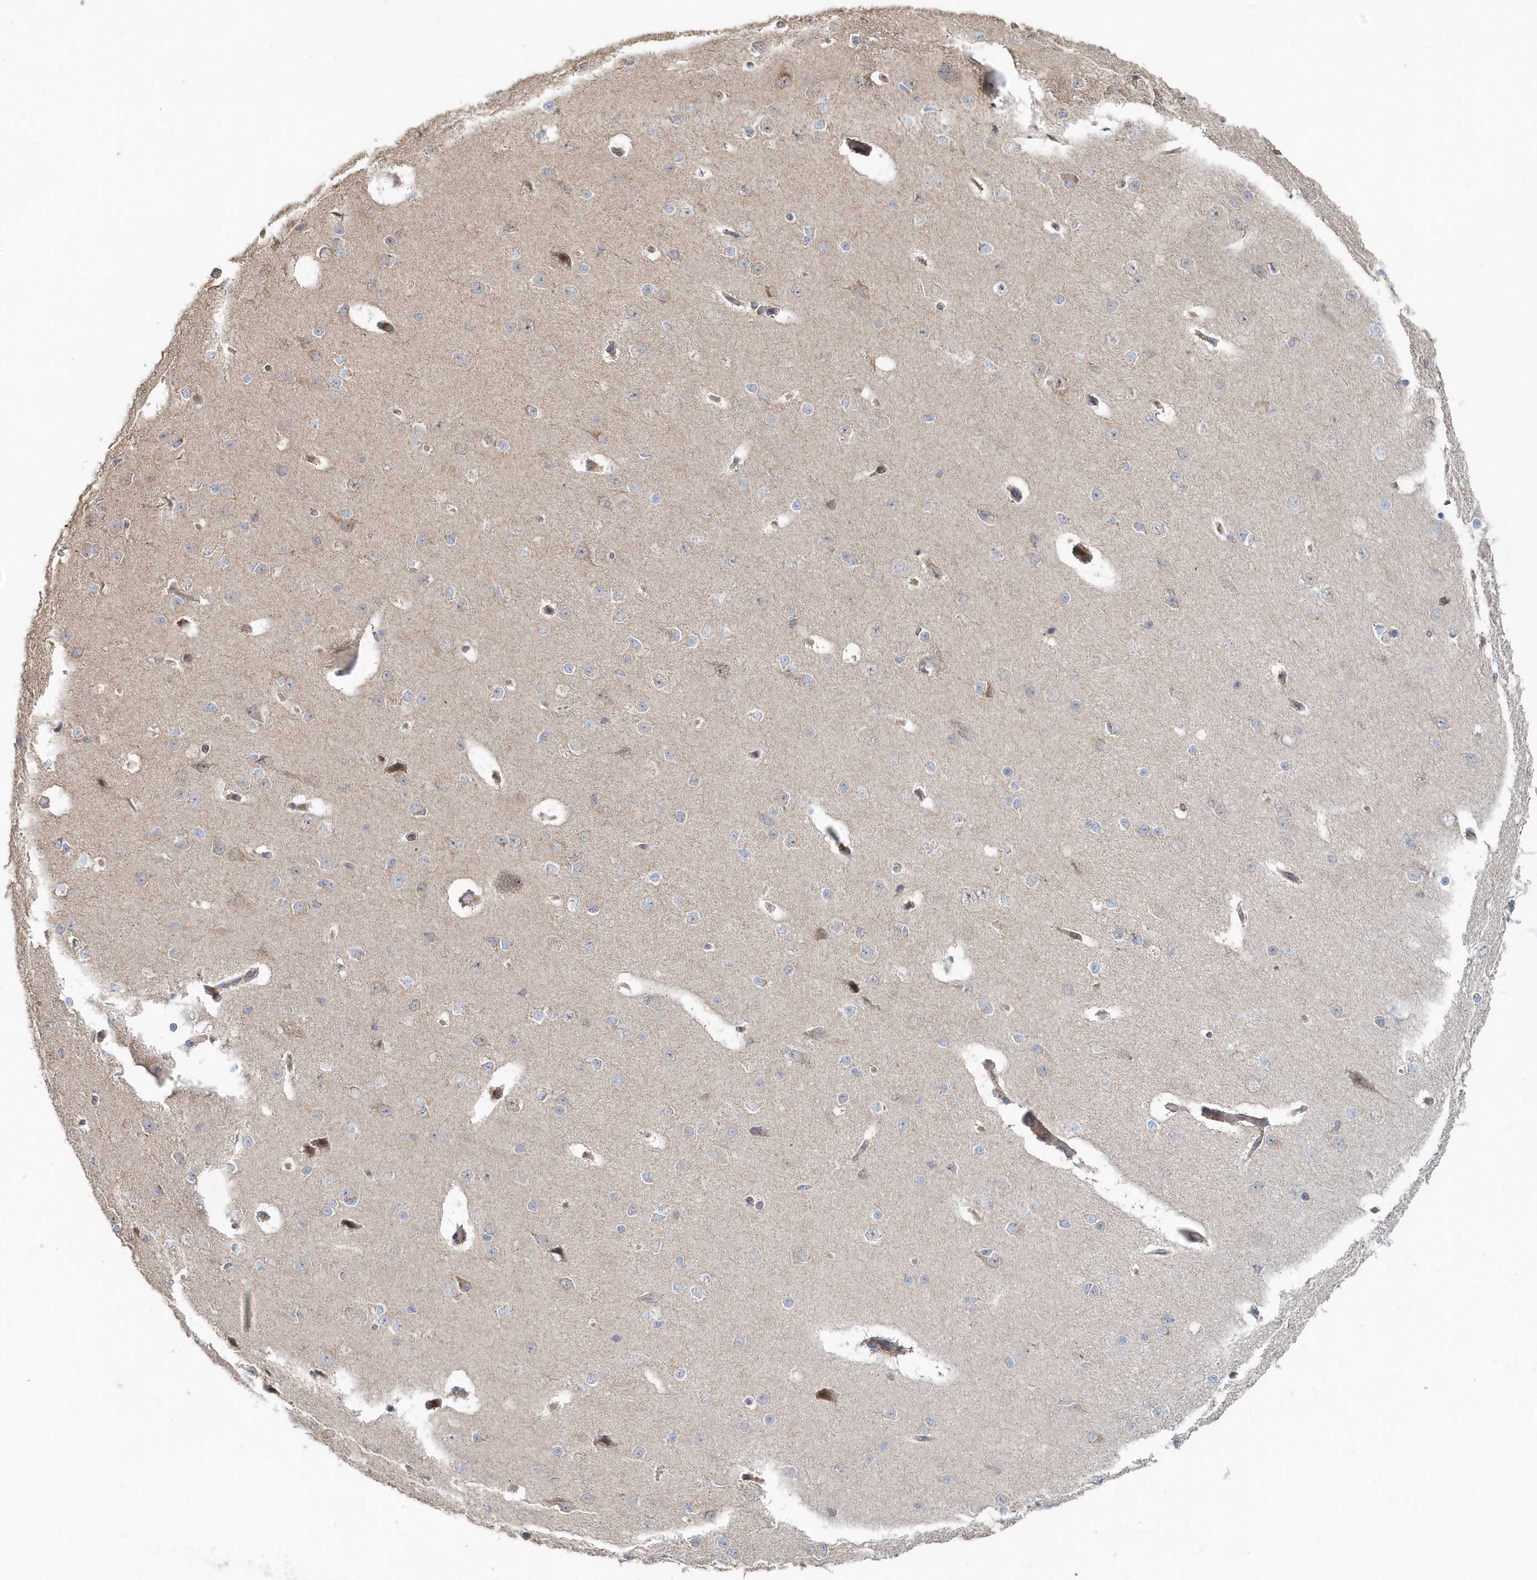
{"staining": {"intensity": "weak", "quantity": "25%-75%", "location": "cytoplasmic/membranous"}, "tissue": "cerebral cortex", "cell_type": "Endothelial cells", "image_type": "normal", "snomed": [{"axis": "morphology", "description": "Normal tissue, NOS"}, {"axis": "morphology", "description": "Developmental malformation"}, {"axis": "topography", "description": "Cerebral cortex"}], "caption": "Immunohistochemistry (IHC) of unremarkable human cerebral cortex demonstrates low levels of weak cytoplasmic/membranous expression in approximately 25%-75% of endothelial cells.", "gene": "MMUT", "patient": {"sex": "female", "age": 30}}